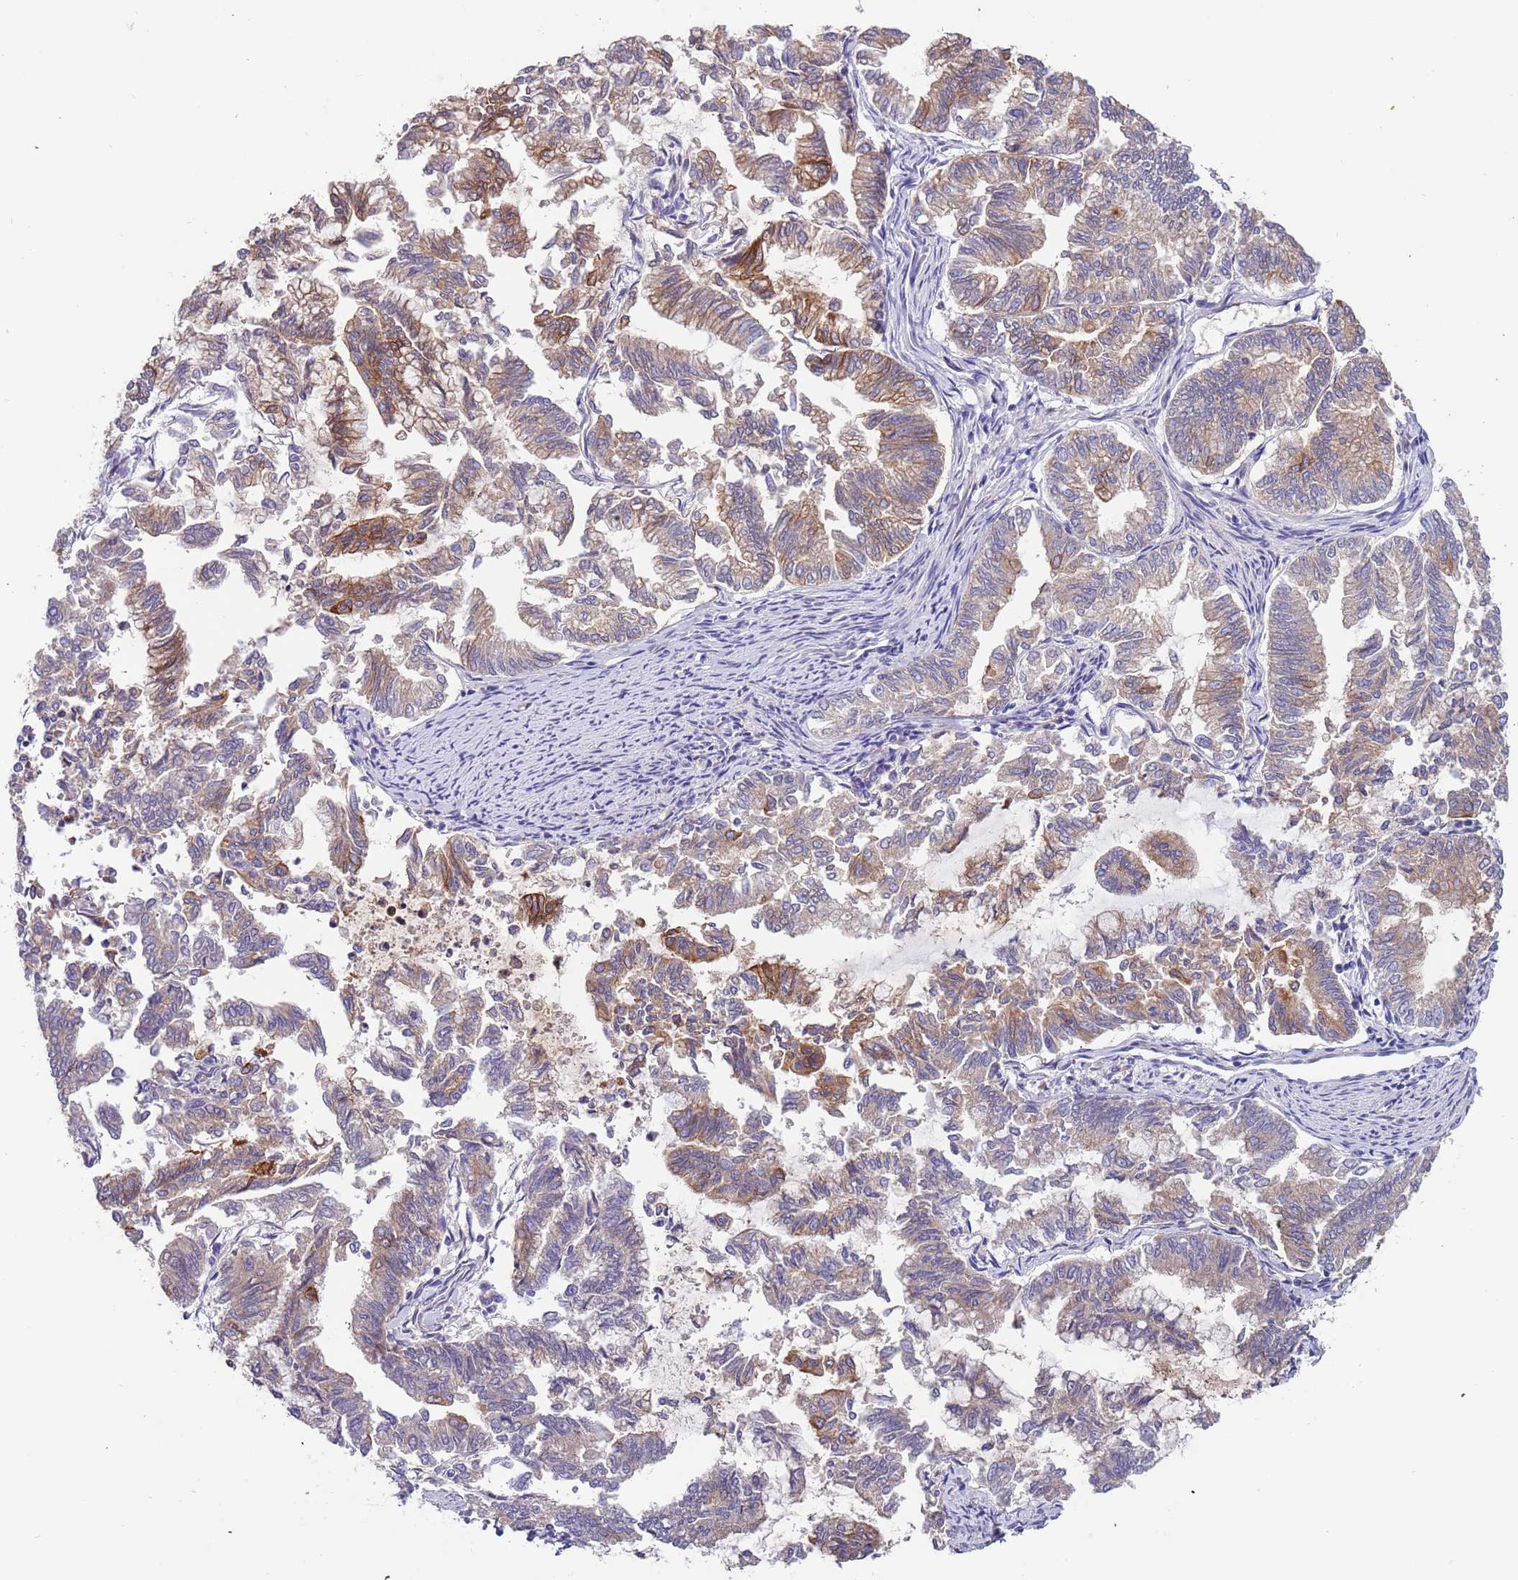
{"staining": {"intensity": "weak", "quantity": "<25%", "location": "cytoplasmic/membranous"}, "tissue": "endometrial cancer", "cell_type": "Tumor cells", "image_type": "cancer", "snomed": [{"axis": "morphology", "description": "Adenocarcinoma, NOS"}, {"axis": "topography", "description": "Endometrium"}], "caption": "This is a image of IHC staining of endometrial cancer (adenocarcinoma), which shows no expression in tumor cells.", "gene": "LAMB4", "patient": {"sex": "female", "age": 79}}